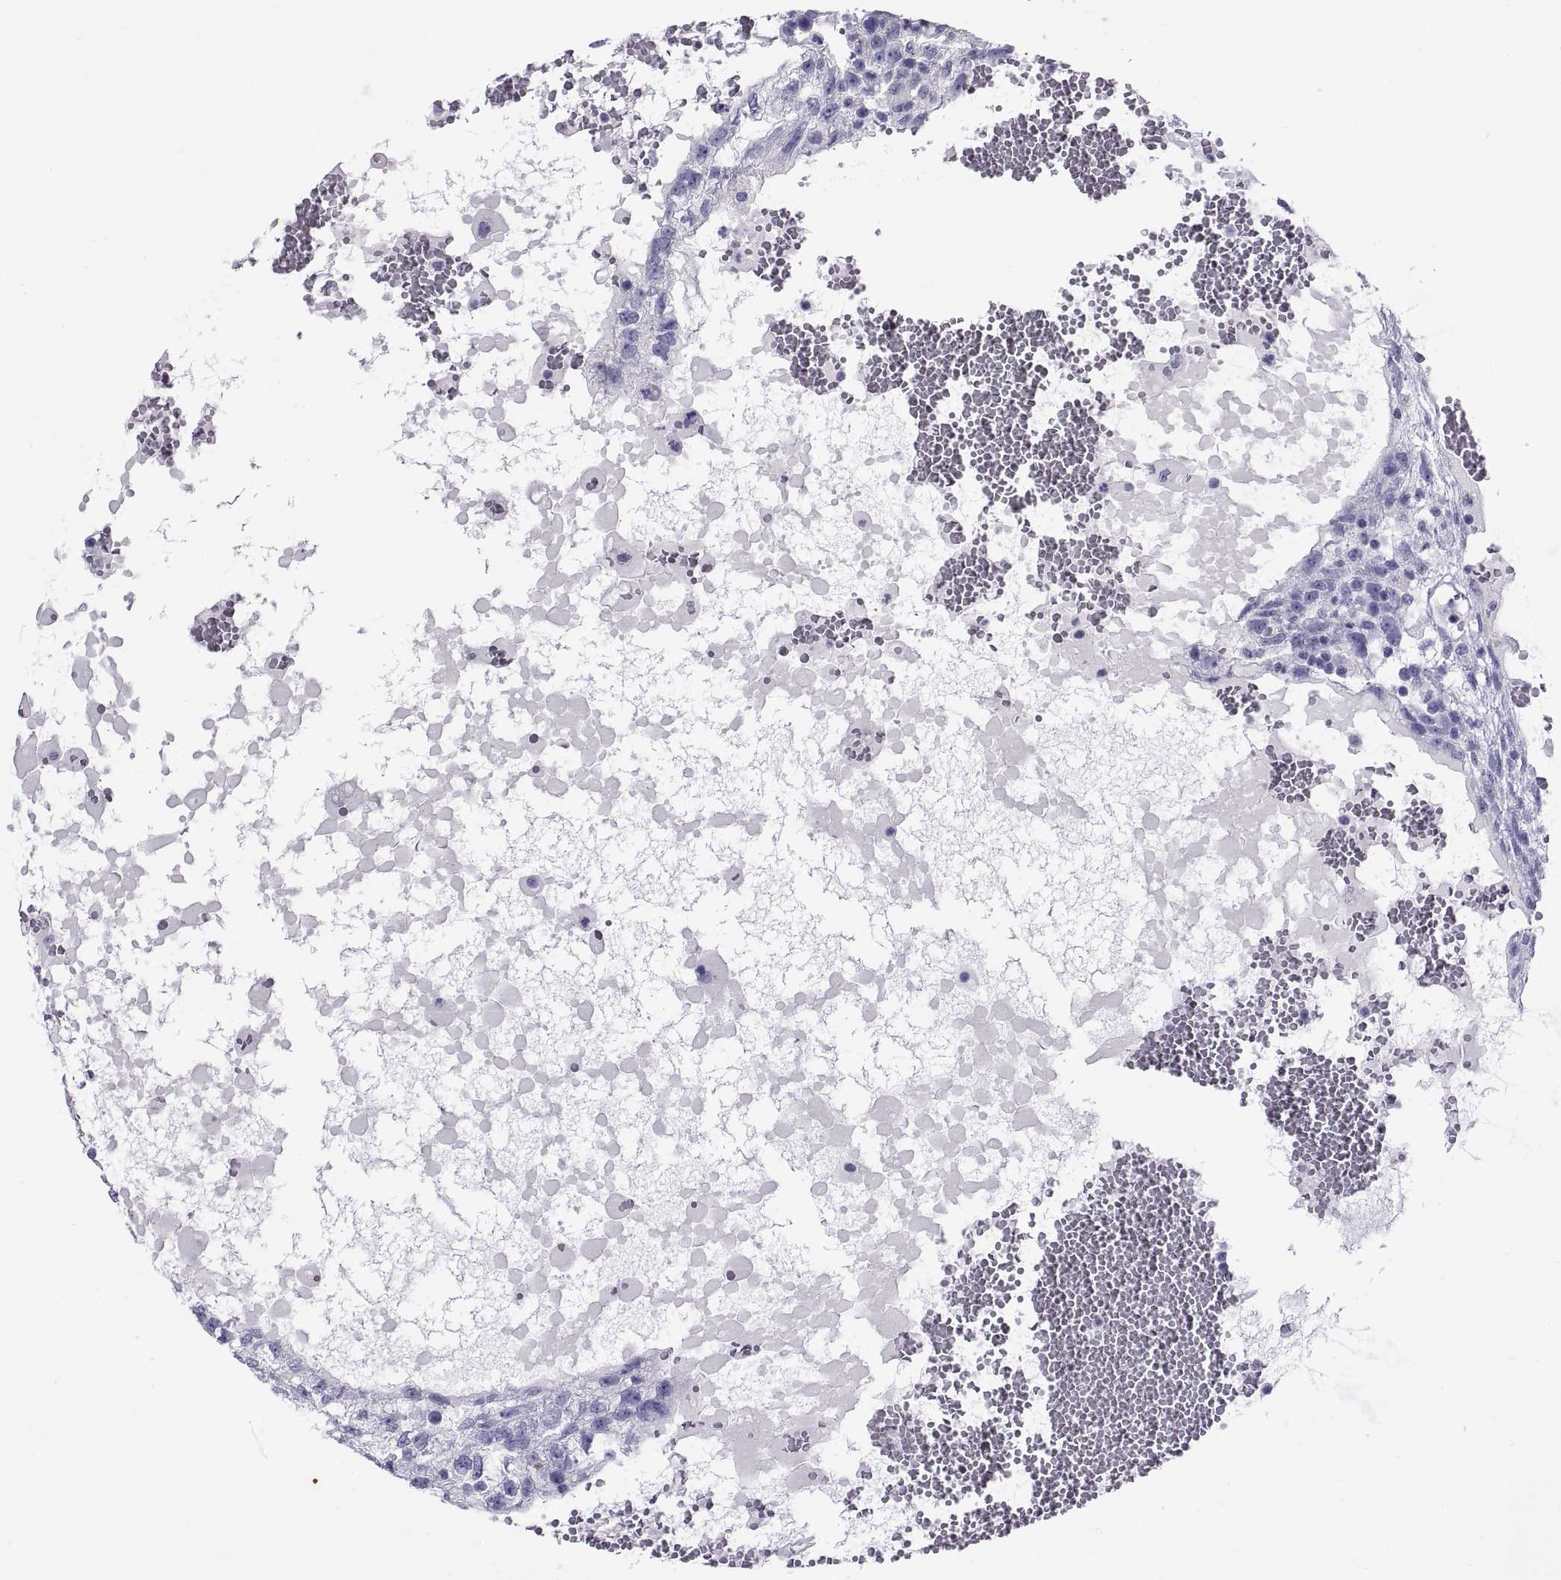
{"staining": {"intensity": "negative", "quantity": "none", "location": "none"}, "tissue": "testis cancer", "cell_type": "Tumor cells", "image_type": "cancer", "snomed": [{"axis": "morphology", "description": "Normal tissue, NOS"}, {"axis": "morphology", "description": "Carcinoma, Embryonal, NOS"}, {"axis": "topography", "description": "Testis"}, {"axis": "topography", "description": "Epididymis"}], "caption": "Immunohistochemistry histopathology image of testis cancer stained for a protein (brown), which exhibits no positivity in tumor cells. (Immunohistochemistry, brightfield microscopy, high magnification).", "gene": "NPTX2", "patient": {"sex": "male", "age": 32}}